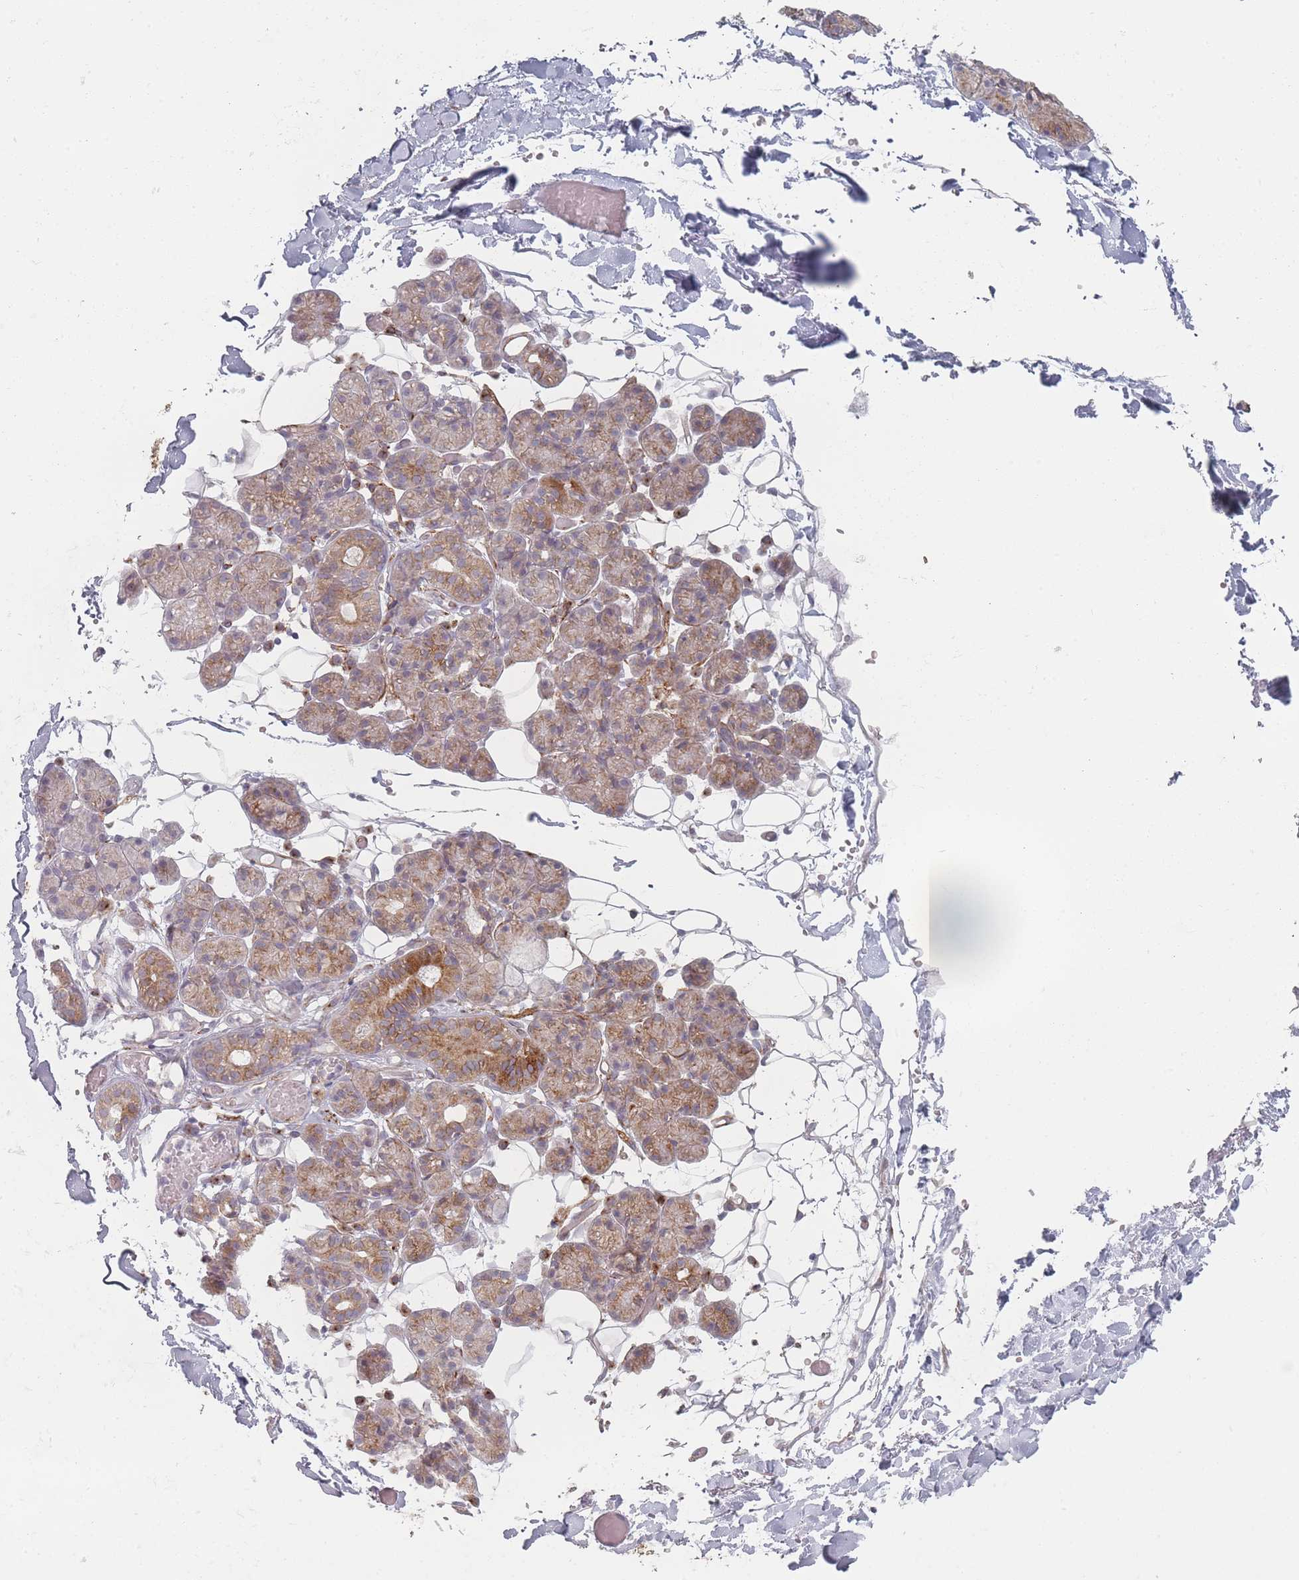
{"staining": {"intensity": "moderate", "quantity": "25%-75%", "location": "cytoplasmic/membranous"}, "tissue": "salivary gland", "cell_type": "Glandular cells", "image_type": "normal", "snomed": [{"axis": "morphology", "description": "Normal tissue, NOS"}, {"axis": "topography", "description": "Salivary gland"}], "caption": "This image reveals immunohistochemistry (IHC) staining of normal human salivary gland, with medium moderate cytoplasmic/membranous expression in approximately 25%-75% of glandular cells.", "gene": "RNF4", "patient": {"sex": "male", "age": 63}}